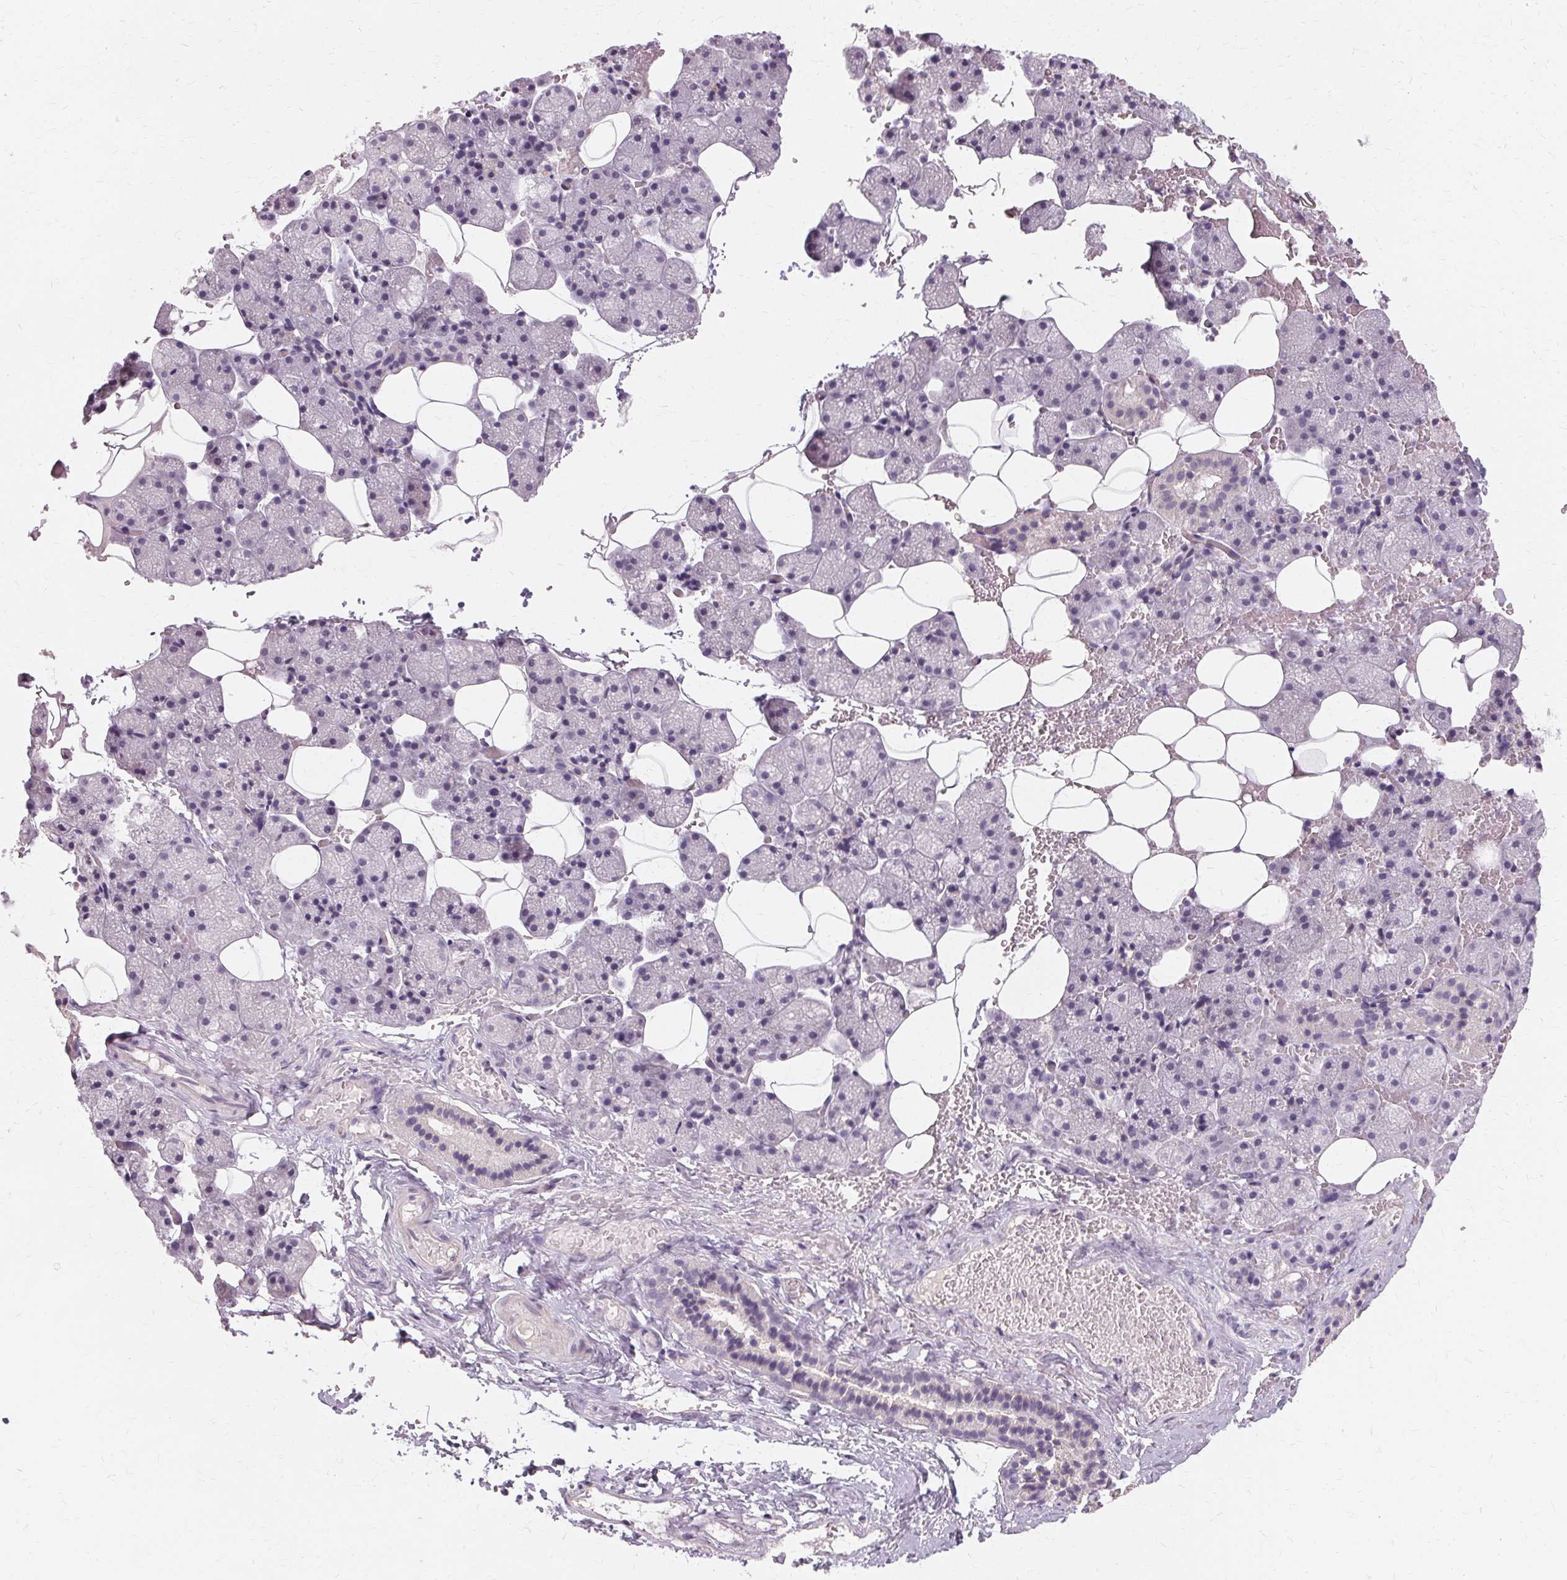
{"staining": {"intensity": "negative", "quantity": "none", "location": "none"}, "tissue": "salivary gland", "cell_type": "Glandular cells", "image_type": "normal", "snomed": [{"axis": "morphology", "description": "Normal tissue, NOS"}, {"axis": "topography", "description": "Salivary gland"}, {"axis": "topography", "description": "Peripheral nerve tissue"}], "caption": "The image exhibits no significant staining in glandular cells of salivary gland.", "gene": "IFNGR1", "patient": {"sex": "male", "age": 38}}